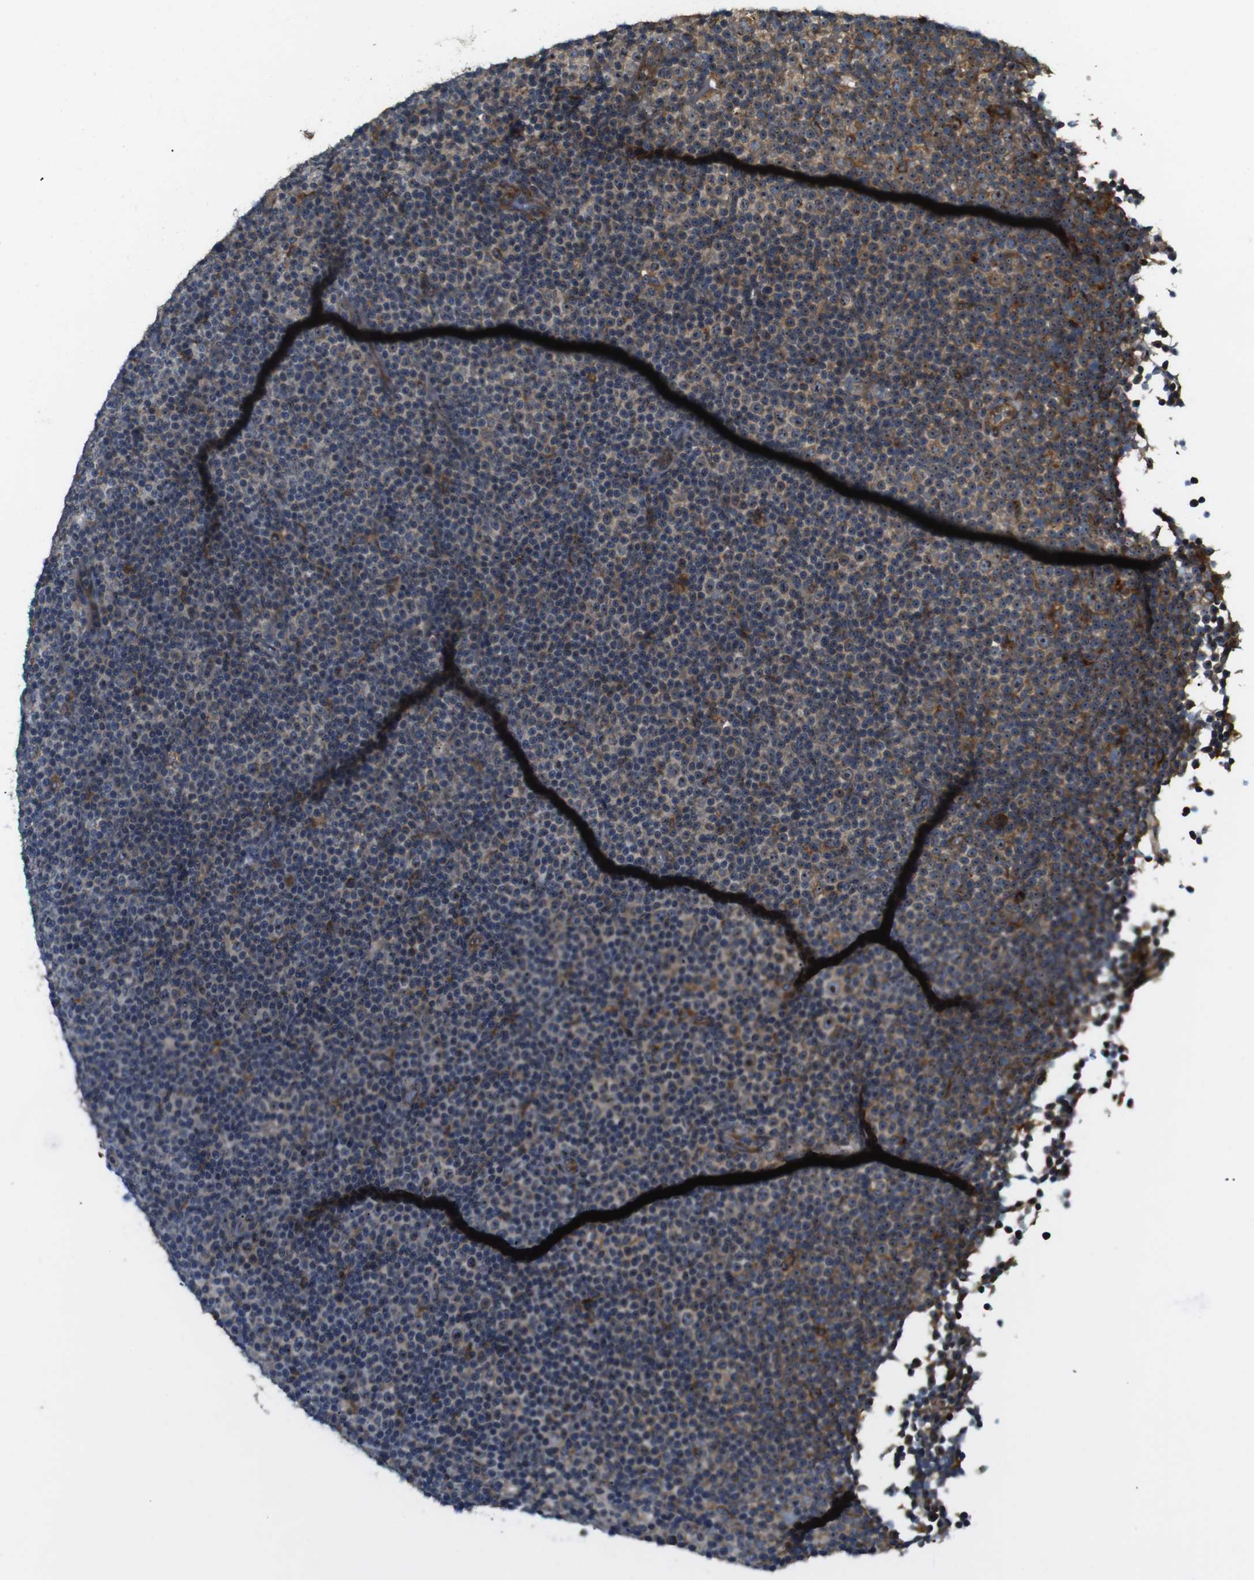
{"staining": {"intensity": "moderate", "quantity": "<25%", "location": "cytoplasmic/membranous"}, "tissue": "lymphoma", "cell_type": "Tumor cells", "image_type": "cancer", "snomed": [{"axis": "morphology", "description": "Malignant lymphoma, non-Hodgkin's type, Low grade"}, {"axis": "topography", "description": "Lymph node"}], "caption": "Lymphoma stained for a protein (brown) demonstrates moderate cytoplasmic/membranous positive positivity in approximately <25% of tumor cells.", "gene": "TMEM143", "patient": {"sex": "female", "age": 67}}